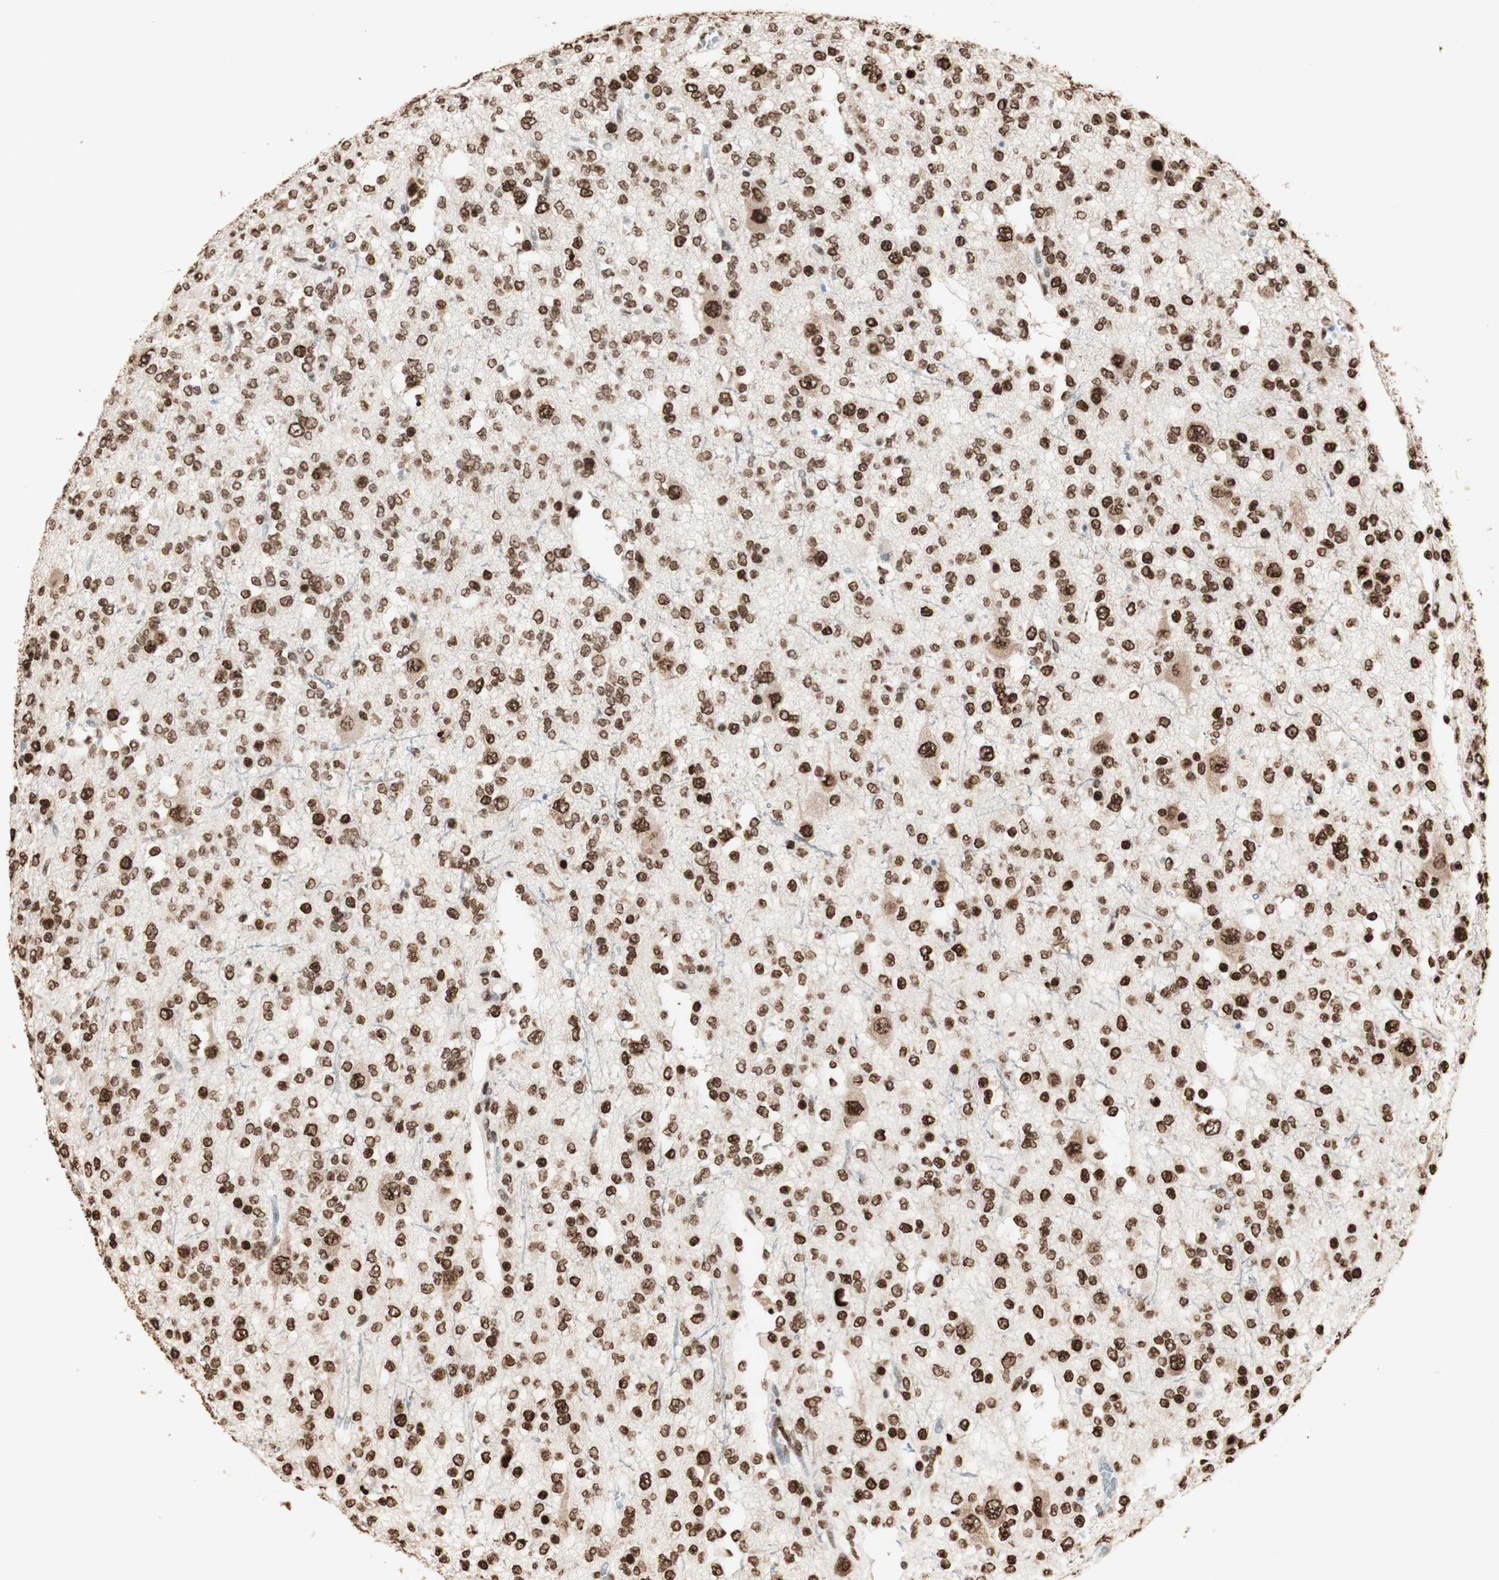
{"staining": {"intensity": "strong", "quantity": ">75%", "location": "nuclear"}, "tissue": "glioma", "cell_type": "Tumor cells", "image_type": "cancer", "snomed": [{"axis": "morphology", "description": "Glioma, malignant, Low grade"}, {"axis": "topography", "description": "Brain"}], "caption": "DAB (3,3'-diaminobenzidine) immunohistochemical staining of human glioma demonstrates strong nuclear protein staining in approximately >75% of tumor cells. Immunohistochemistry (ihc) stains the protein of interest in brown and the nuclei are stained blue.", "gene": "HNRNPA2B1", "patient": {"sex": "male", "age": 38}}